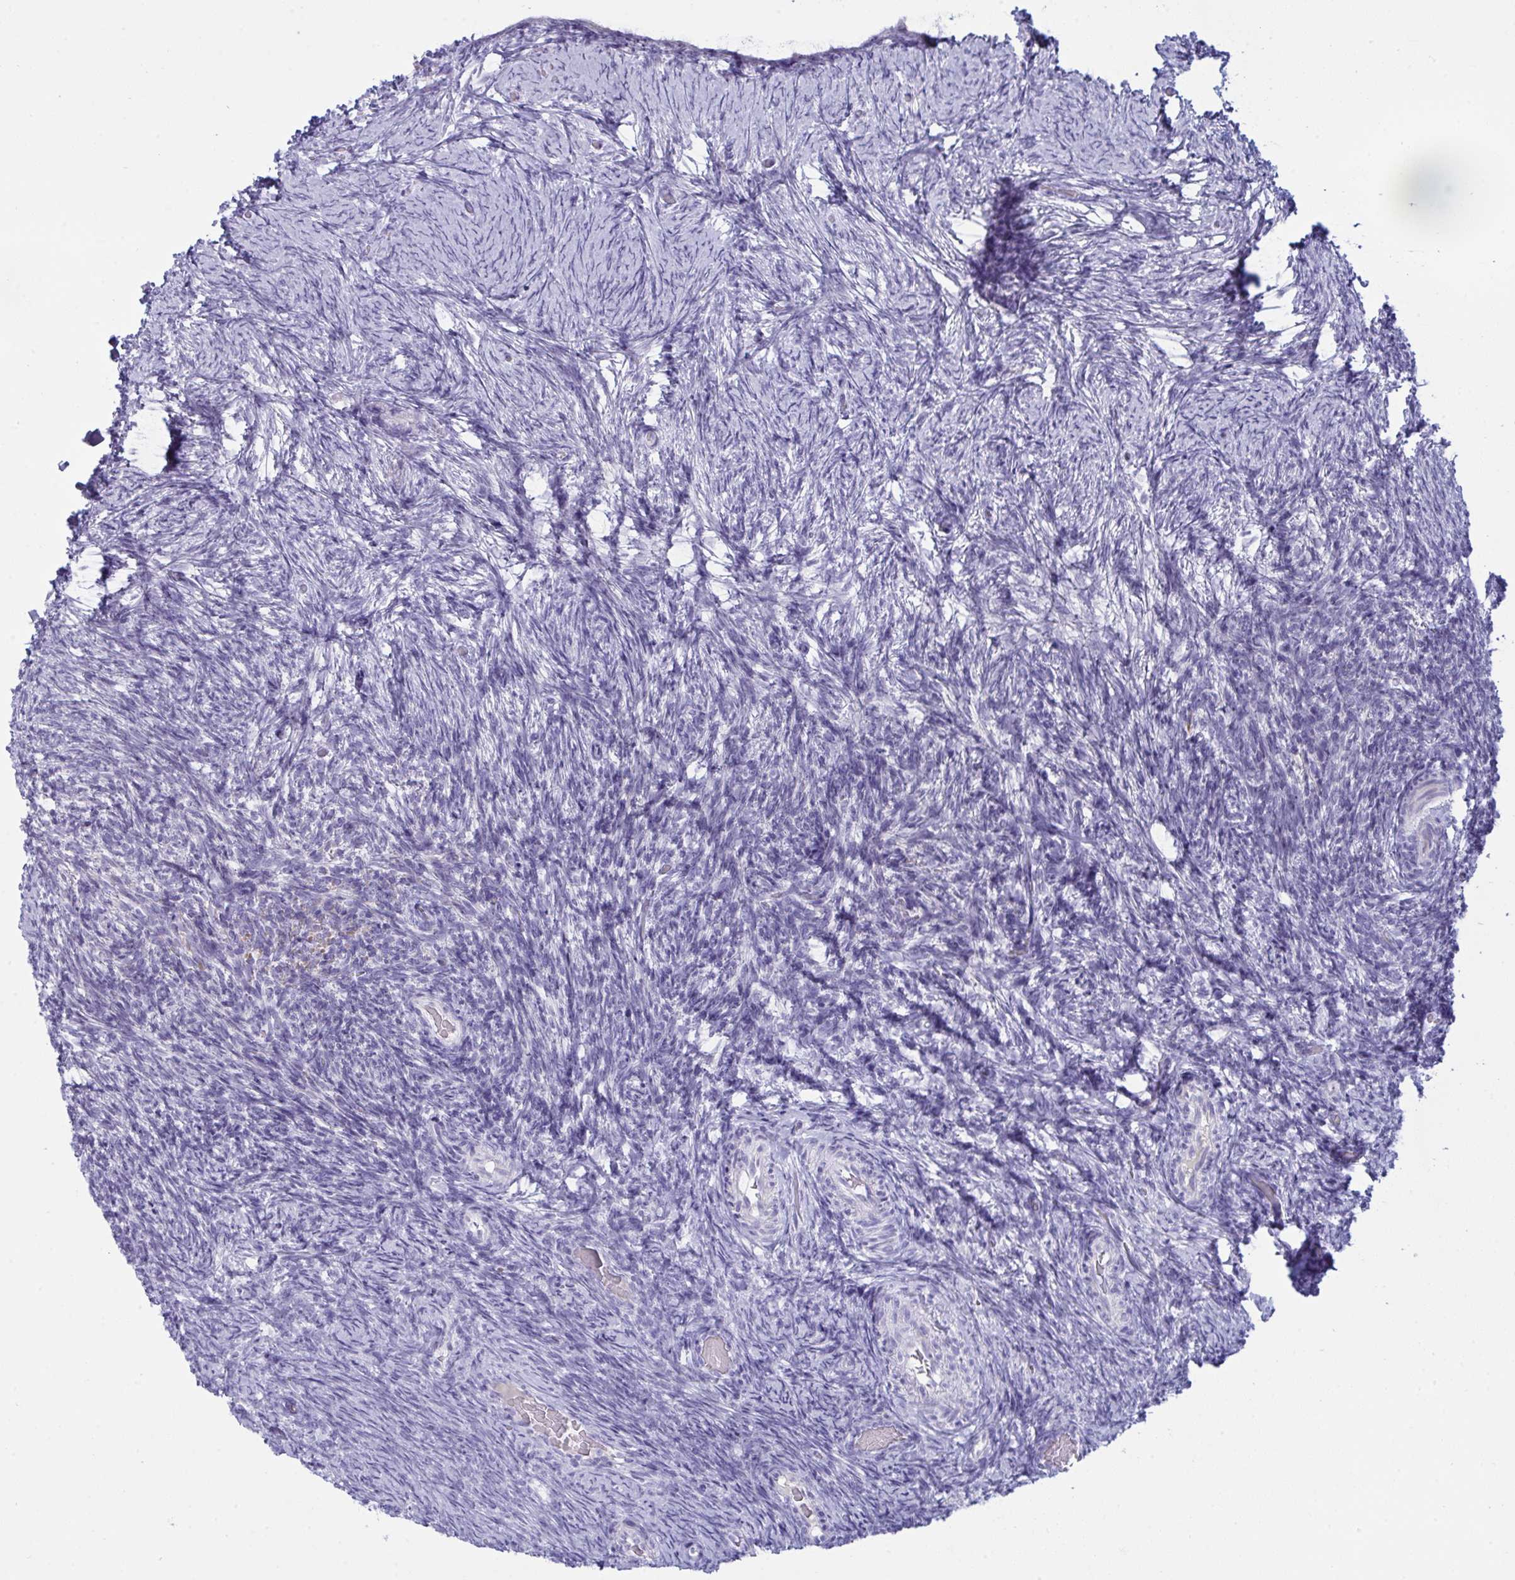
{"staining": {"intensity": "weak", "quantity": "25%-75%", "location": "cytoplasmic/membranous"}, "tissue": "ovary", "cell_type": "Follicle cells", "image_type": "normal", "snomed": [{"axis": "morphology", "description": "Normal tissue, NOS"}, {"axis": "topography", "description": "Ovary"}], "caption": "Immunohistochemical staining of normal human ovary exhibits 25%-75% levels of weak cytoplasmic/membranous protein staining in approximately 25%-75% of follicle cells. (brown staining indicates protein expression, while blue staining denotes nuclei).", "gene": "TENT5D", "patient": {"sex": "female", "age": 34}}